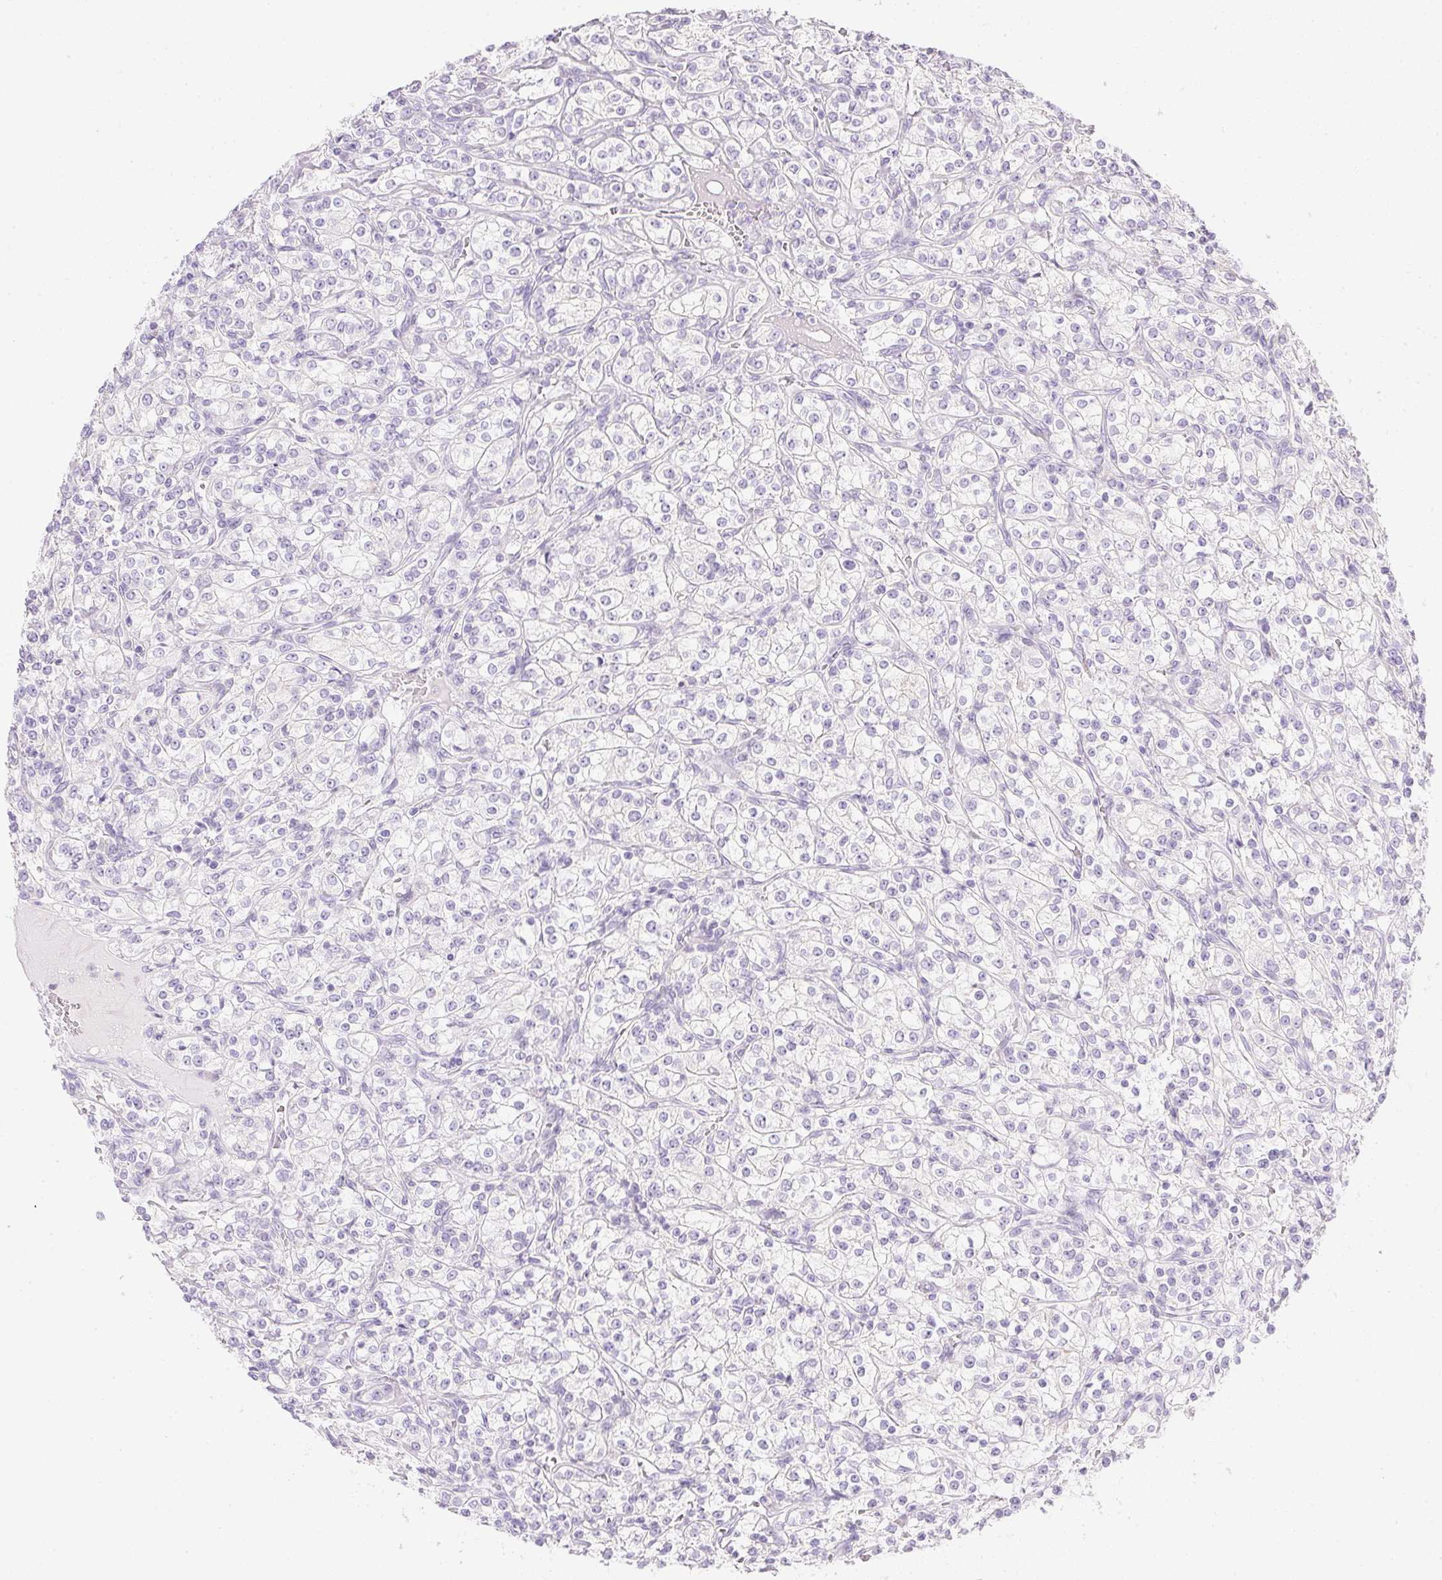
{"staining": {"intensity": "negative", "quantity": "none", "location": "none"}, "tissue": "renal cancer", "cell_type": "Tumor cells", "image_type": "cancer", "snomed": [{"axis": "morphology", "description": "Adenocarcinoma, NOS"}, {"axis": "topography", "description": "Kidney"}], "caption": "Immunohistochemical staining of human adenocarcinoma (renal) demonstrates no significant positivity in tumor cells.", "gene": "ATP6V1G3", "patient": {"sex": "male", "age": 77}}